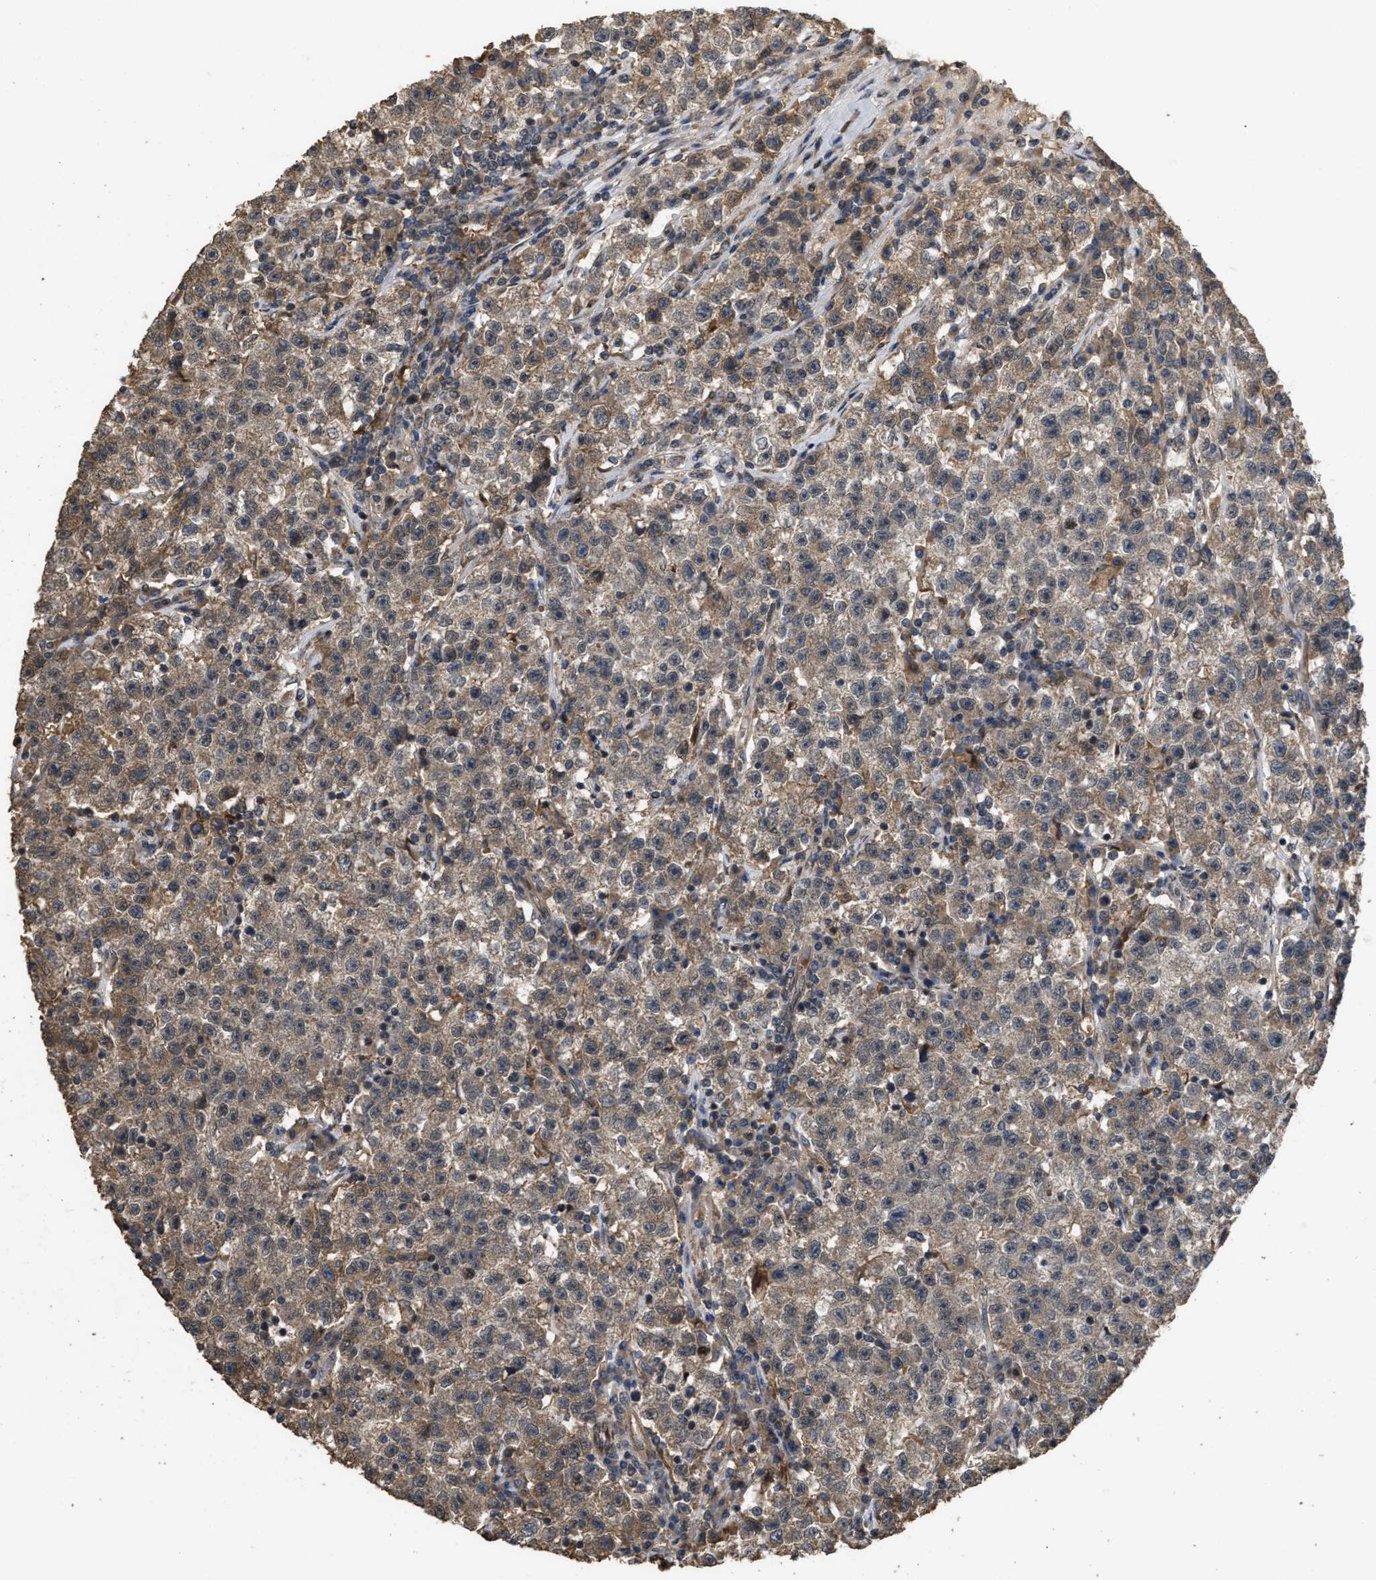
{"staining": {"intensity": "moderate", "quantity": ">75%", "location": "cytoplasmic/membranous"}, "tissue": "testis cancer", "cell_type": "Tumor cells", "image_type": "cancer", "snomed": [{"axis": "morphology", "description": "Seminoma, NOS"}, {"axis": "topography", "description": "Testis"}], "caption": "Immunohistochemical staining of testis cancer (seminoma) demonstrates medium levels of moderate cytoplasmic/membranous staining in about >75% of tumor cells. Using DAB (brown) and hematoxylin (blue) stains, captured at high magnification using brightfield microscopy.", "gene": "UTRN", "patient": {"sex": "male", "age": 22}}